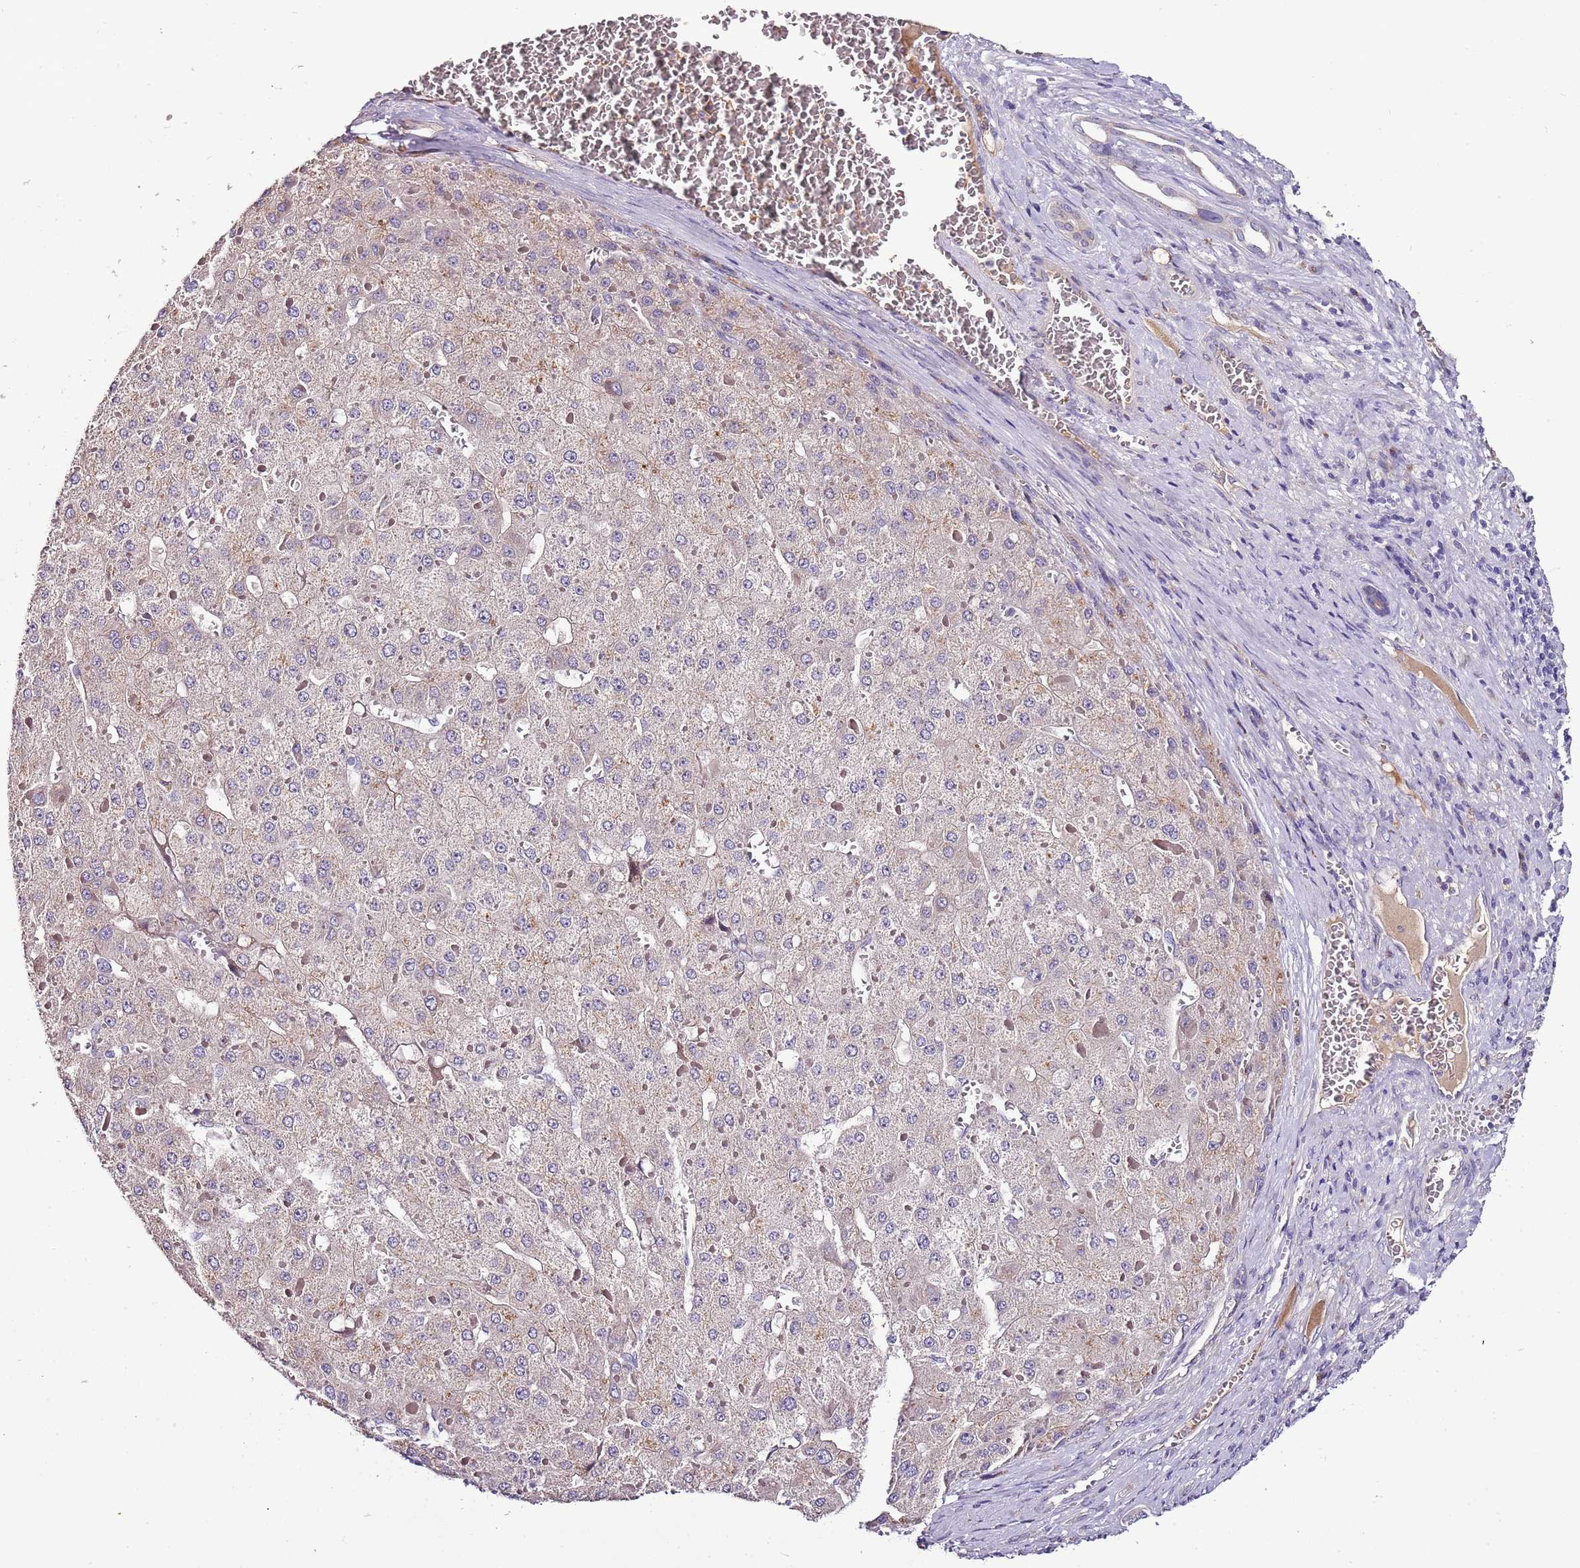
{"staining": {"intensity": "weak", "quantity": "<25%", "location": "cytoplasmic/membranous"}, "tissue": "liver cancer", "cell_type": "Tumor cells", "image_type": "cancer", "snomed": [{"axis": "morphology", "description": "Carcinoma, Hepatocellular, NOS"}, {"axis": "topography", "description": "Liver"}], "caption": "An immunohistochemistry (IHC) micrograph of liver hepatocellular carcinoma is shown. There is no staining in tumor cells of liver hepatocellular carcinoma.", "gene": "FAM20A", "patient": {"sex": "female", "age": 73}}